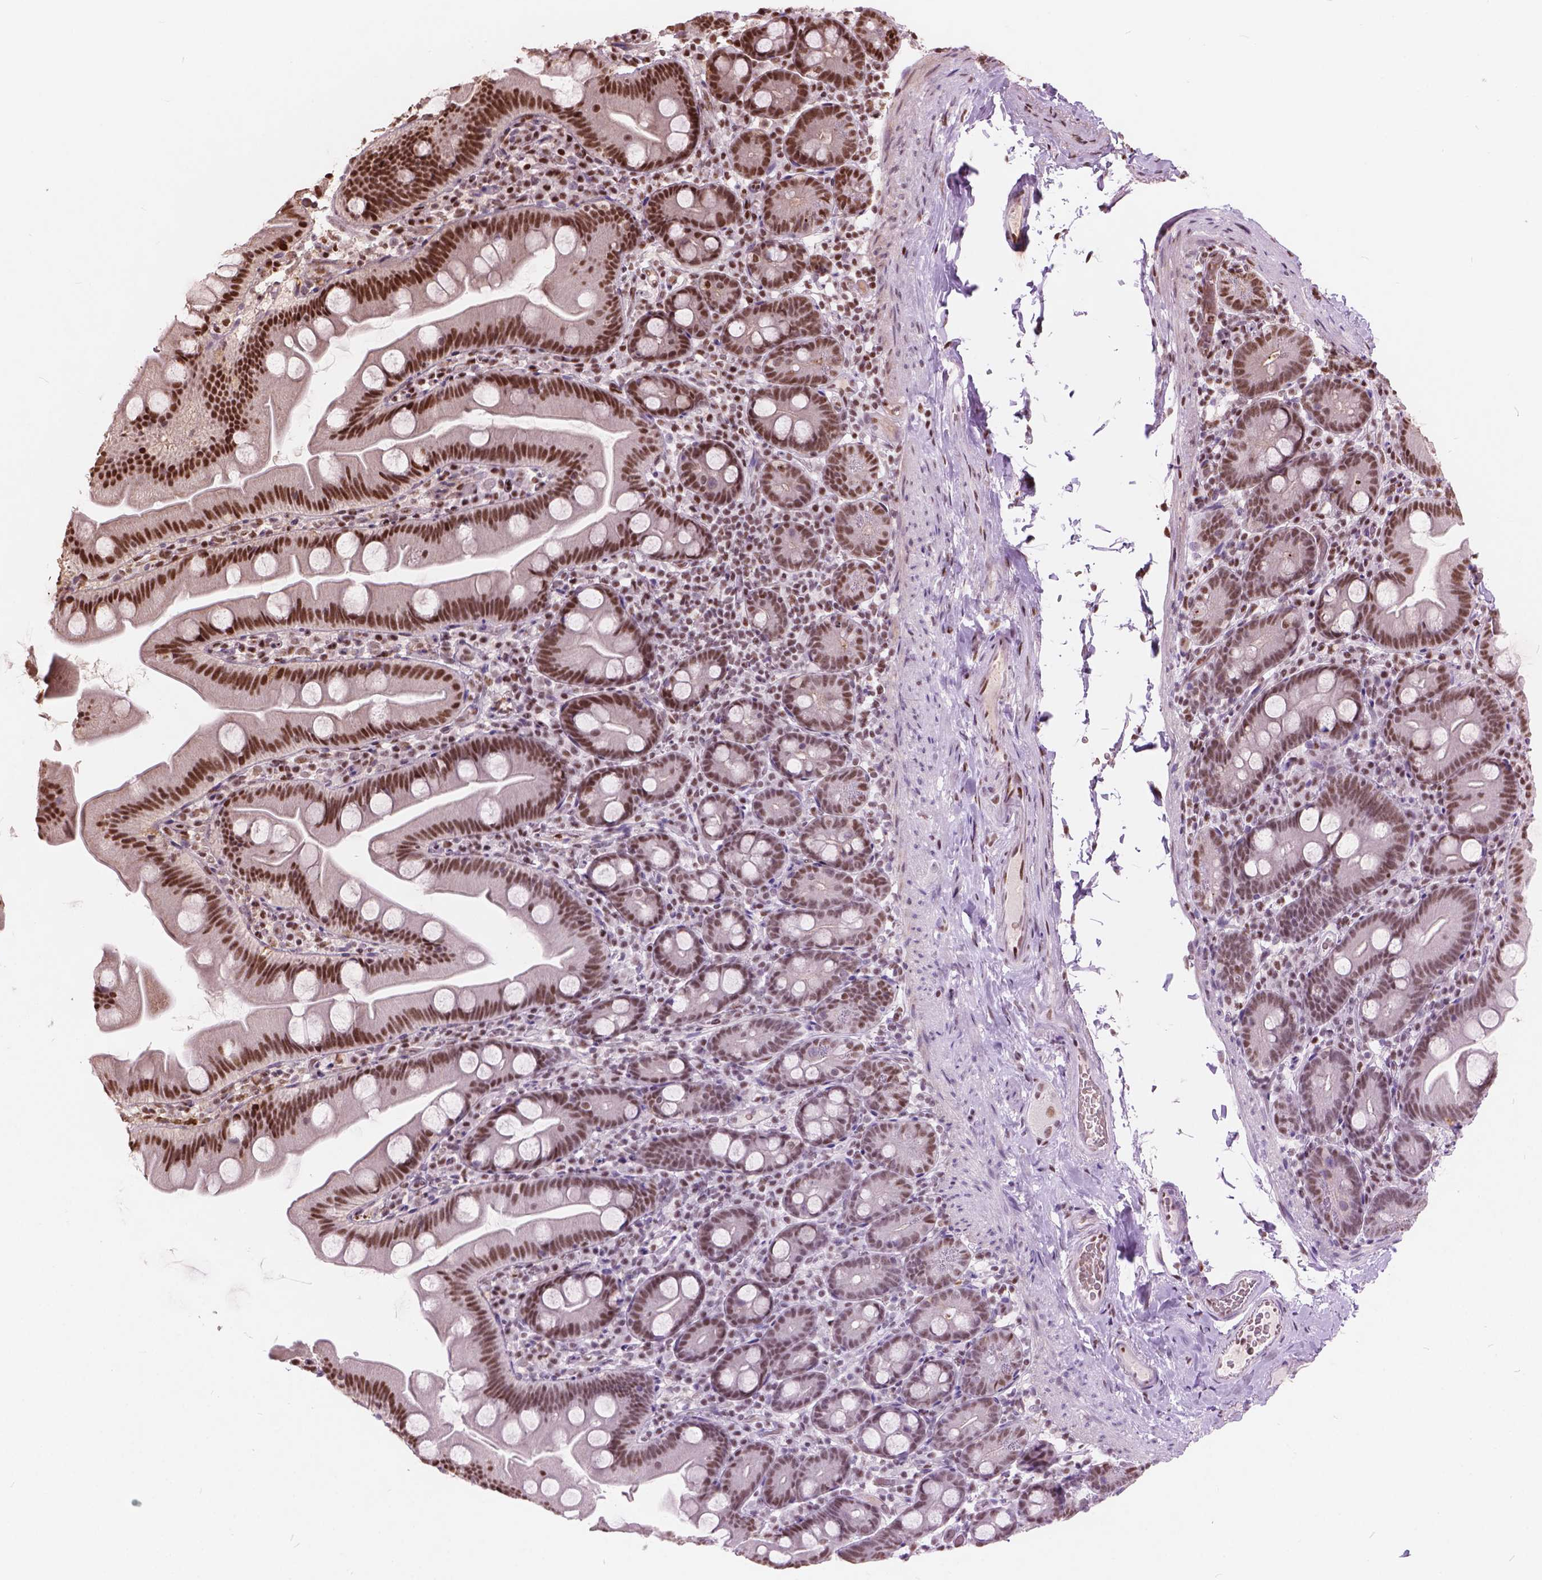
{"staining": {"intensity": "moderate", "quantity": ">75%", "location": "nuclear"}, "tissue": "small intestine", "cell_type": "Glandular cells", "image_type": "normal", "snomed": [{"axis": "morphology", "description": "Normal tissue, NOS"}, {"axis": "topography", "description": "Small intestine"}], "caption": "Immunohistochemical staining of normal small intestine reveals moderate nuclear protein staining in approximately >75% of glandular cells. The staining was performed using DAB, with brown indicating positive protein expression. Nuclei are stained blue with hematoxylin.", "gene": "ANP32A", "patient": {"sex": "female", "age": 68}}